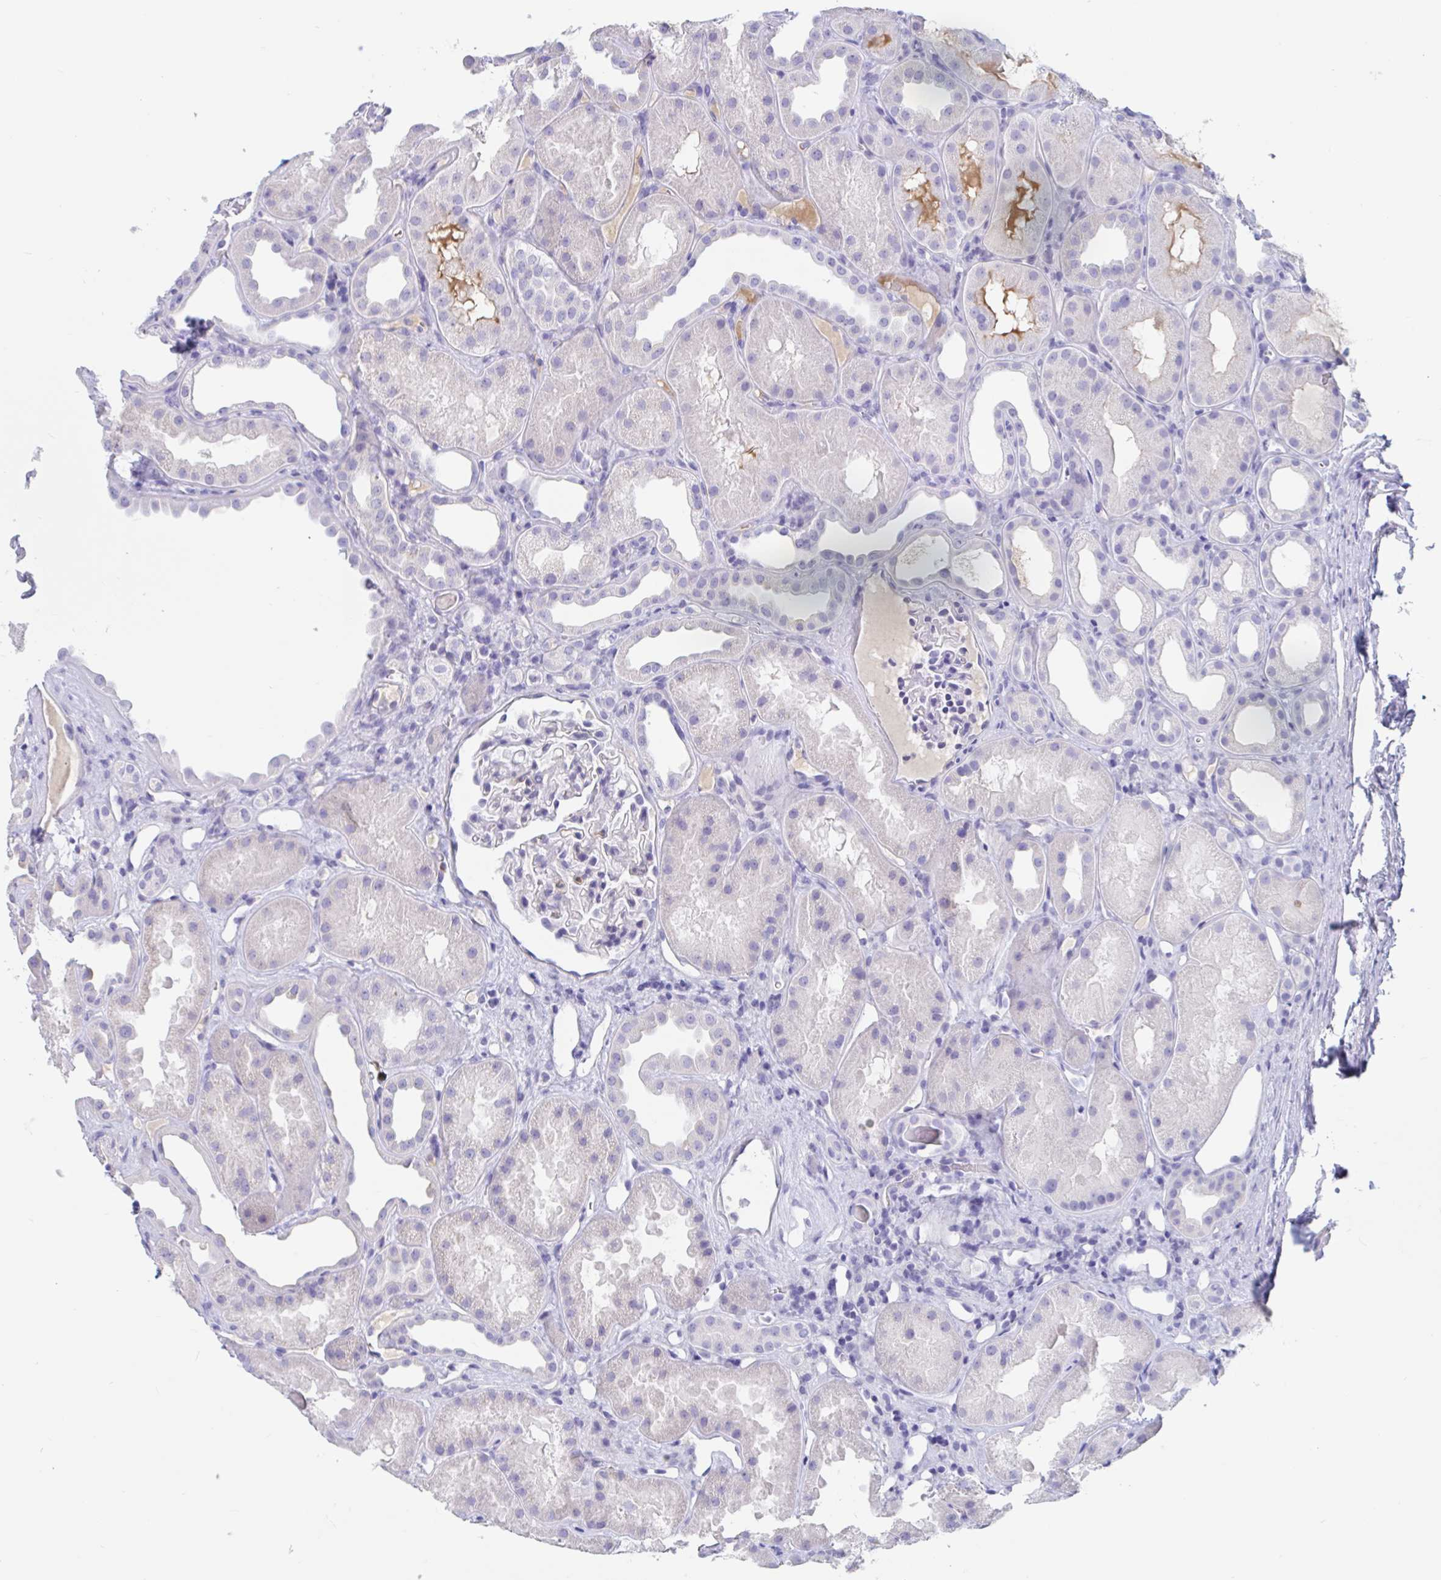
{"staining": {"intensity": "negative", "quantity": "none", "location": "none"}, "tissue": "kidney", "cell_type": "Cells in glomeruli", "image_type": "normal", "snomed": [{"axis": "morphology", "description": "Normal tissue, NOS"}, {"axis": "topography", "description": "Kidney"}], "caption": "IHC photomicrograph of benign kidney: kidney stained with DAB (3,3'-diaminobenzidine) exhibits no significant protein positivity in cells in glomeruli.", "gene": "ZNHIT2", "patient": {"sex": "male", "age": 61}}